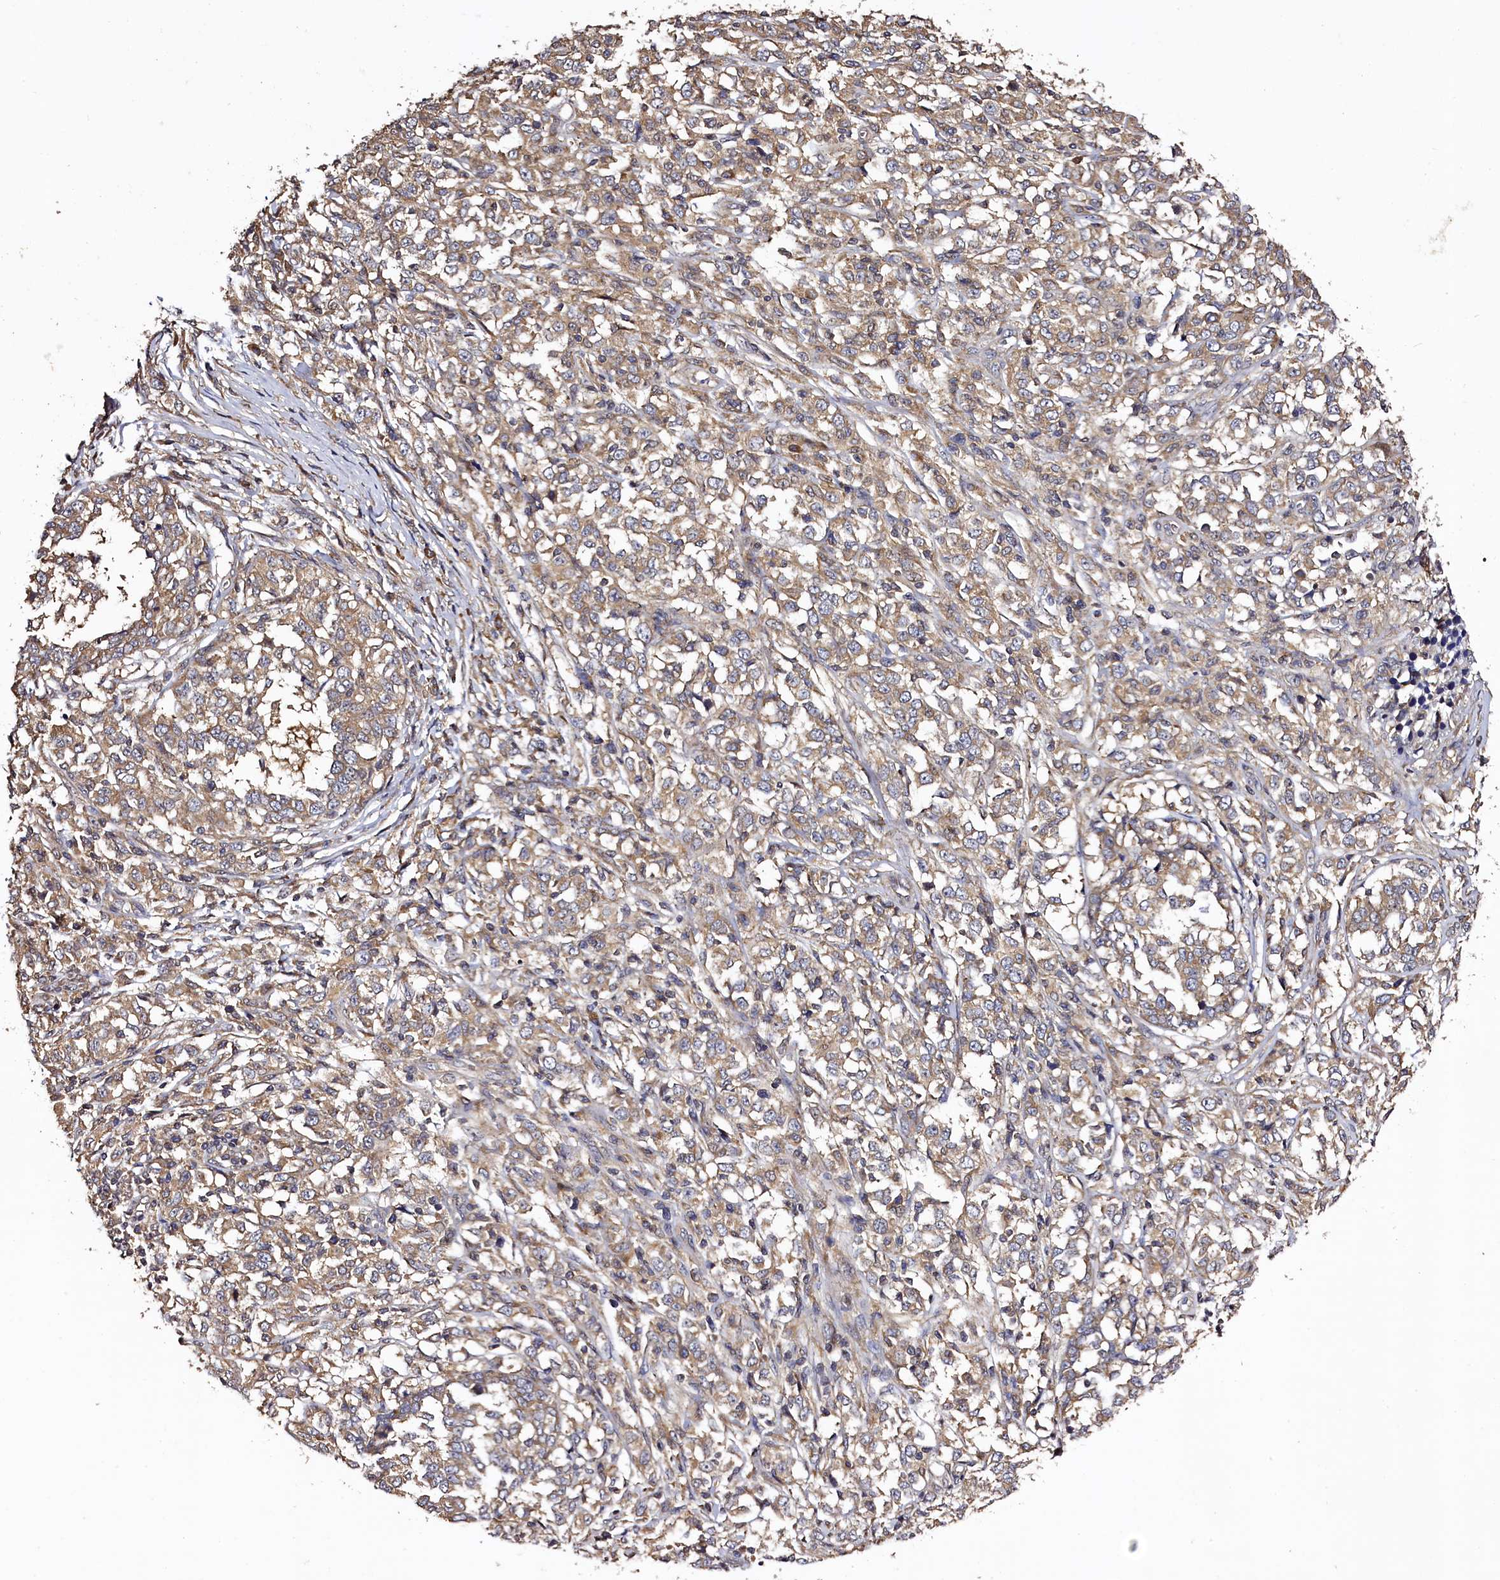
{"staining": {"intensity": "weak", "quantity": ">75%", "location": "cytoplasmic/membranous"}, "tissue": "melanoma", "cell_type": "Tumor cells", "image_type": "cancer", "snomed": [{"axis": "morphology", "description": "Malignant melanoma, NOS"}, {"axis": "topography", "description": "Skin"}], "caption": "About >75% of tumor cells in malignant melanoma reveal weak cytoplasmic/membranous protein staining as visualized by brown immunohistochemical staining.", "gene": "KLC2", "patient": {"sex": "female", "age": 72}}